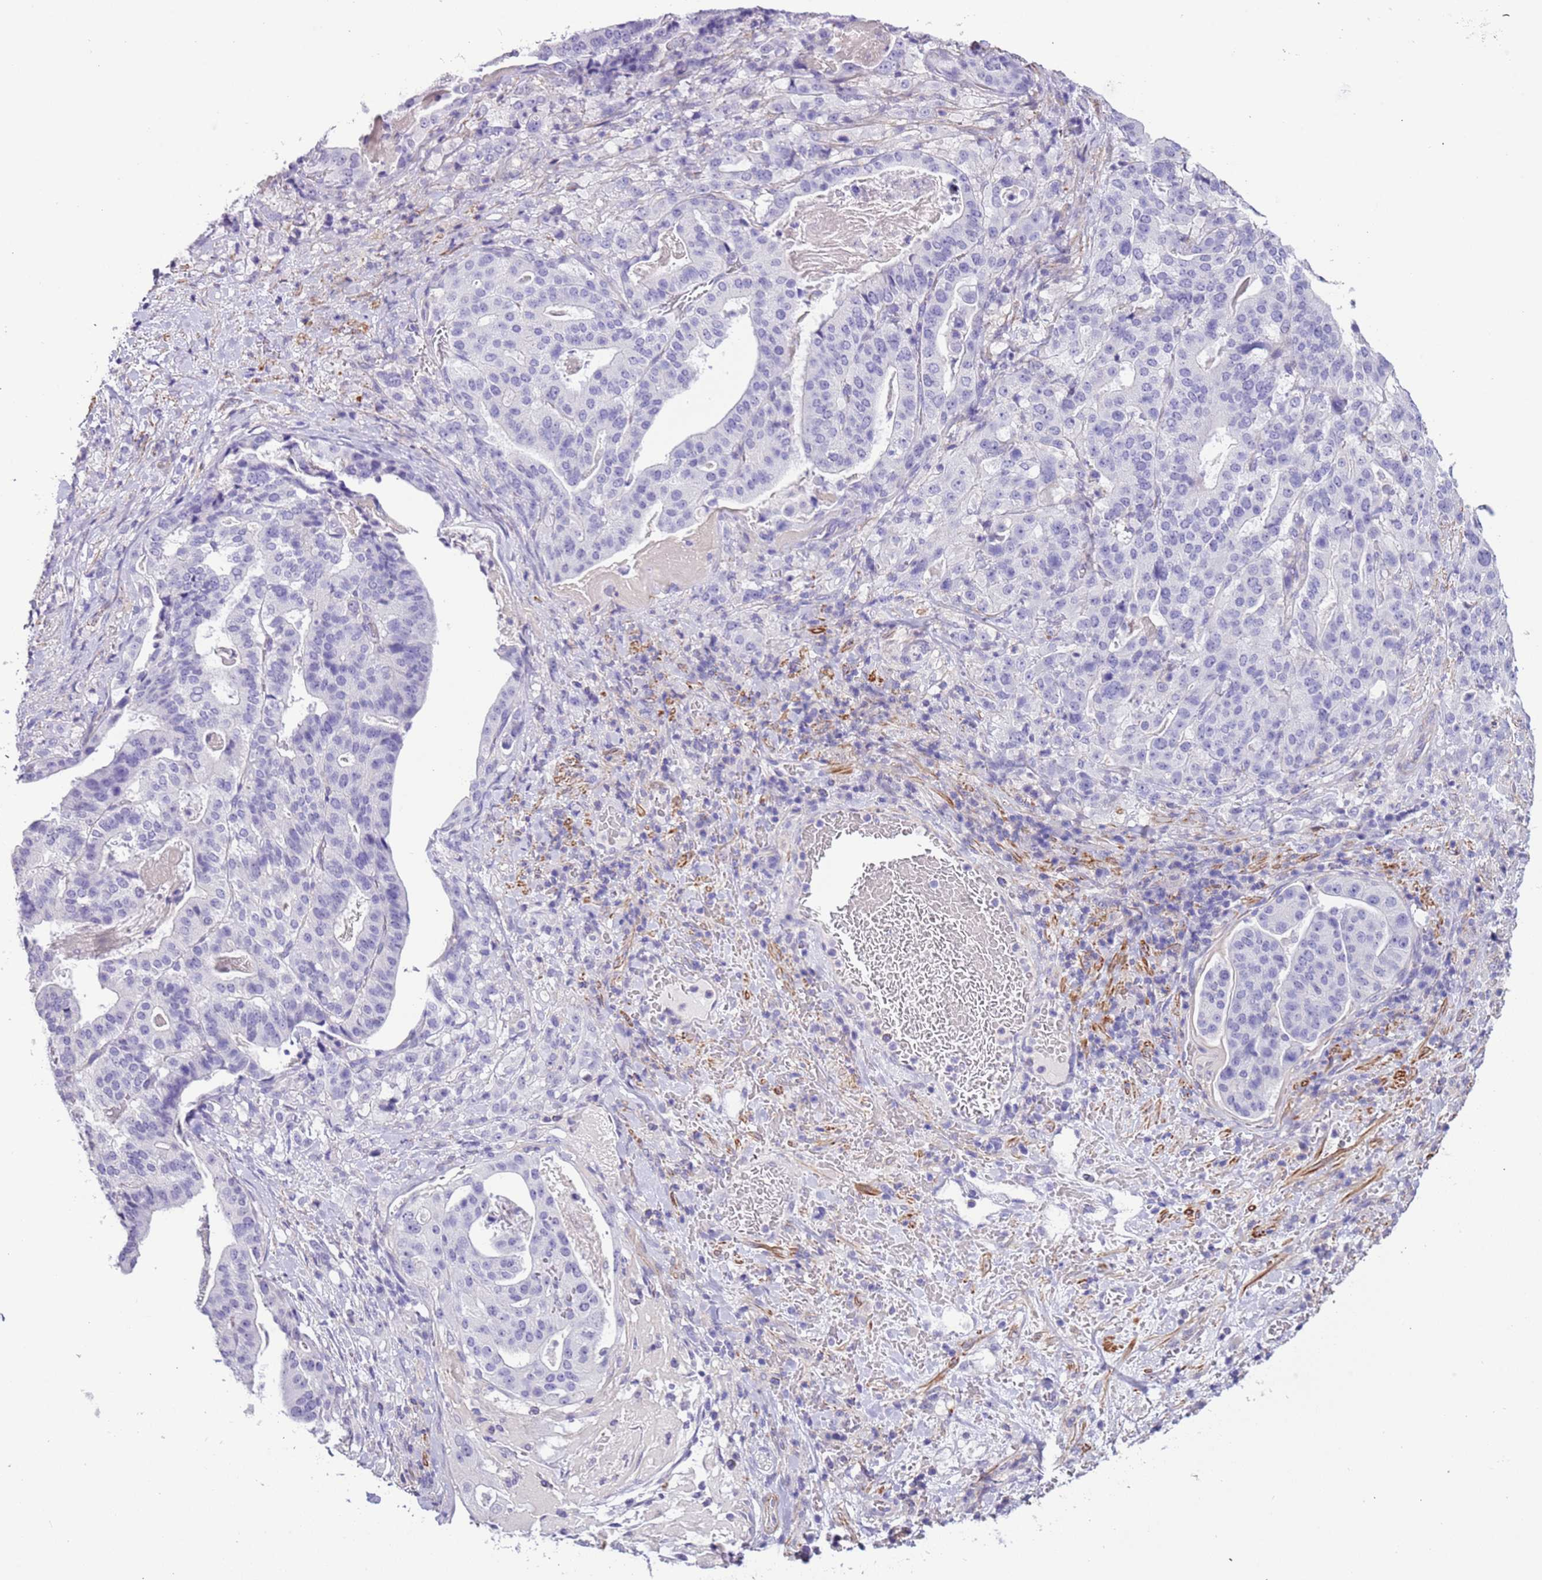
{"staining": {"intensity": "negative", "quantity": "none", "location": "none"}, "tissue": "stomach cancer", "cell_type": "Tumor cells", "image_type": "cancer", "snomed": [{"axis": "morphology", "description": "Adenocarcinoma, NOS"}, {"axis": "topography", "description": "Stomach"}], "caption": "High power microscopy micrograph of an IHC micrograph of adenocarcinoma (stomach), revealing no significant positivity in tumor cells. (DAB immunohistochemistry (IHC) visualized using brightfield microscopy, high magnification).", "gene": "PCGF2", "patient": {"sex": "male", "age": 48}}